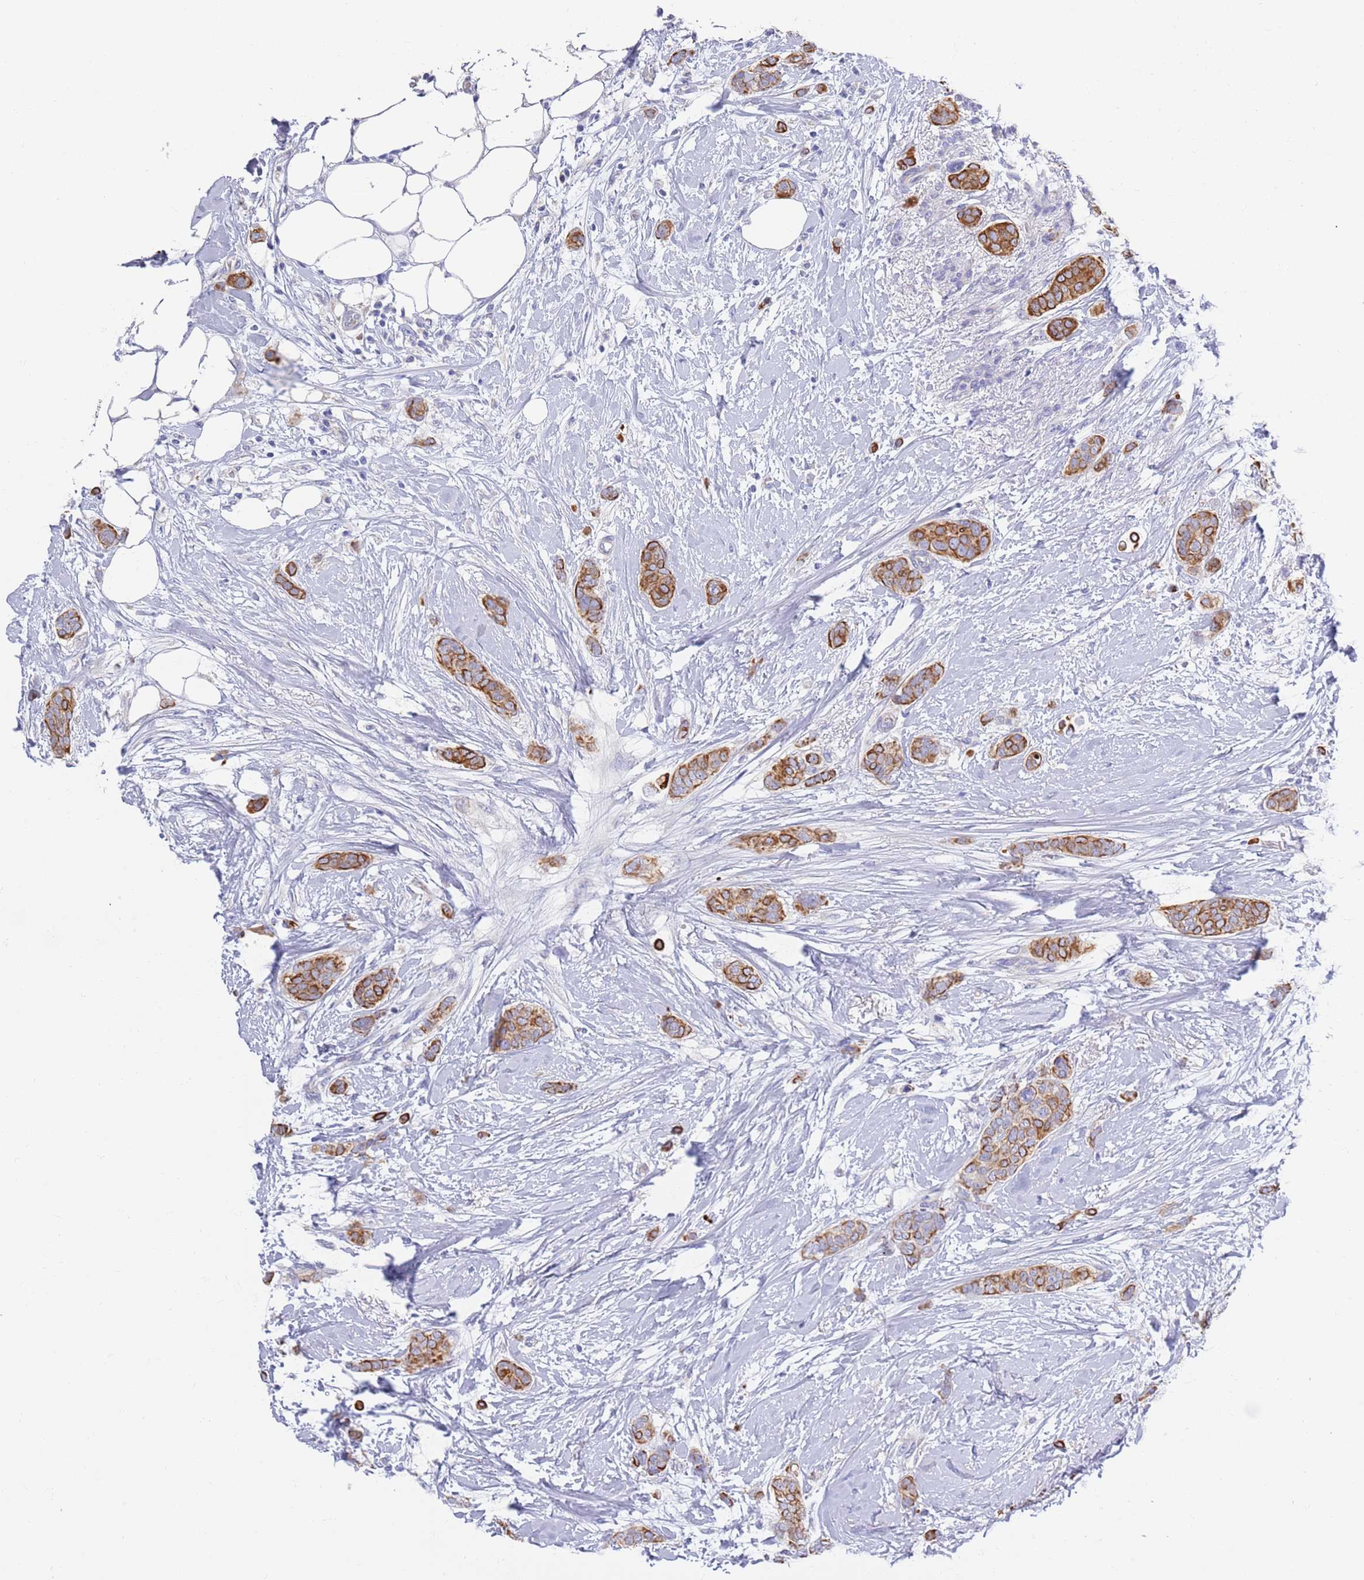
{"staining": {"intensity": "moderate", "quantity": ">75%", "location": "cytoplasmic/membranous"}, "tissue": "breast cancer", "cell_type": "Tumor cells", "image_type": "cancer", "snomed": [{"axis": "morphology", "description": "Duct carcinoma"}, {"axis": "topography", "description": "Breast"}], "caption": "IHC (DAB (3,3'-diaminobenzidine)) staining of human breast cancer shows moderate cytoplasmic/membranous protein positivity in approximately >75% of tumor cells.", "gene": "CCDC149", "patient": {"sex": "female", "age": 72}}